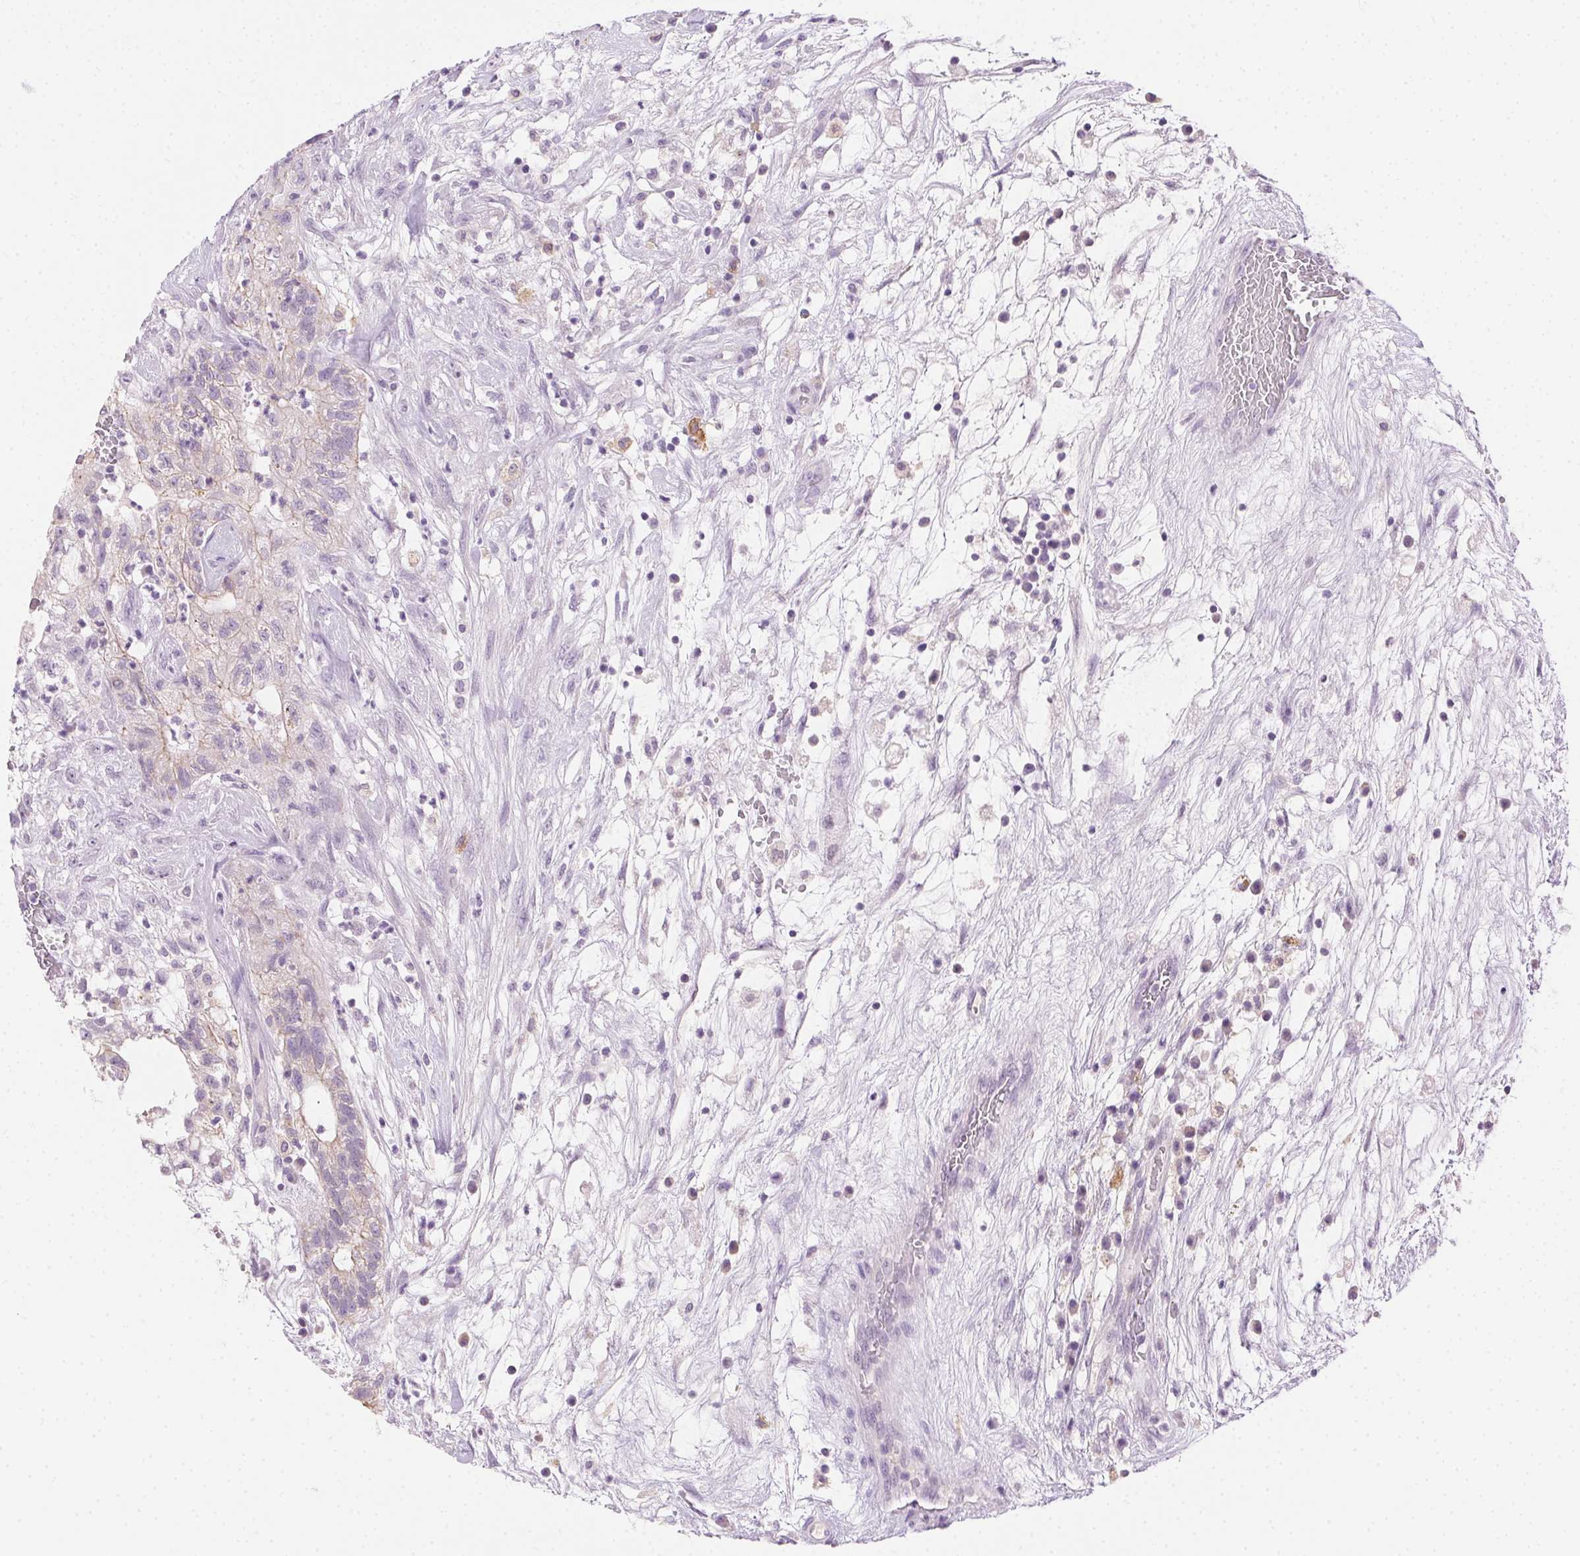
{"staining": {"intensity": "weak", "quantity": "<25%", "location": "cytoplasmic/membranous"}, "tissue": "testis cancer", "cell_type": "Tumor cells", "image_type": "cancer", "snomed": [{"axis": "morphology", "description": "Normal tissue, NOS"}, {"axis": "morphology", "description": "Carcinoma, Embryonal, NOS"}, {"axis": "topography", "description": "Testis"}], "caption": "High power microscopy photomicrograph of an immunohistochemistry photomicrograph of testis cancer, revealing no significant positivity in tumor cells.", "gene": "CLDN10", "patient": {"sex": "male", "age": 32}}